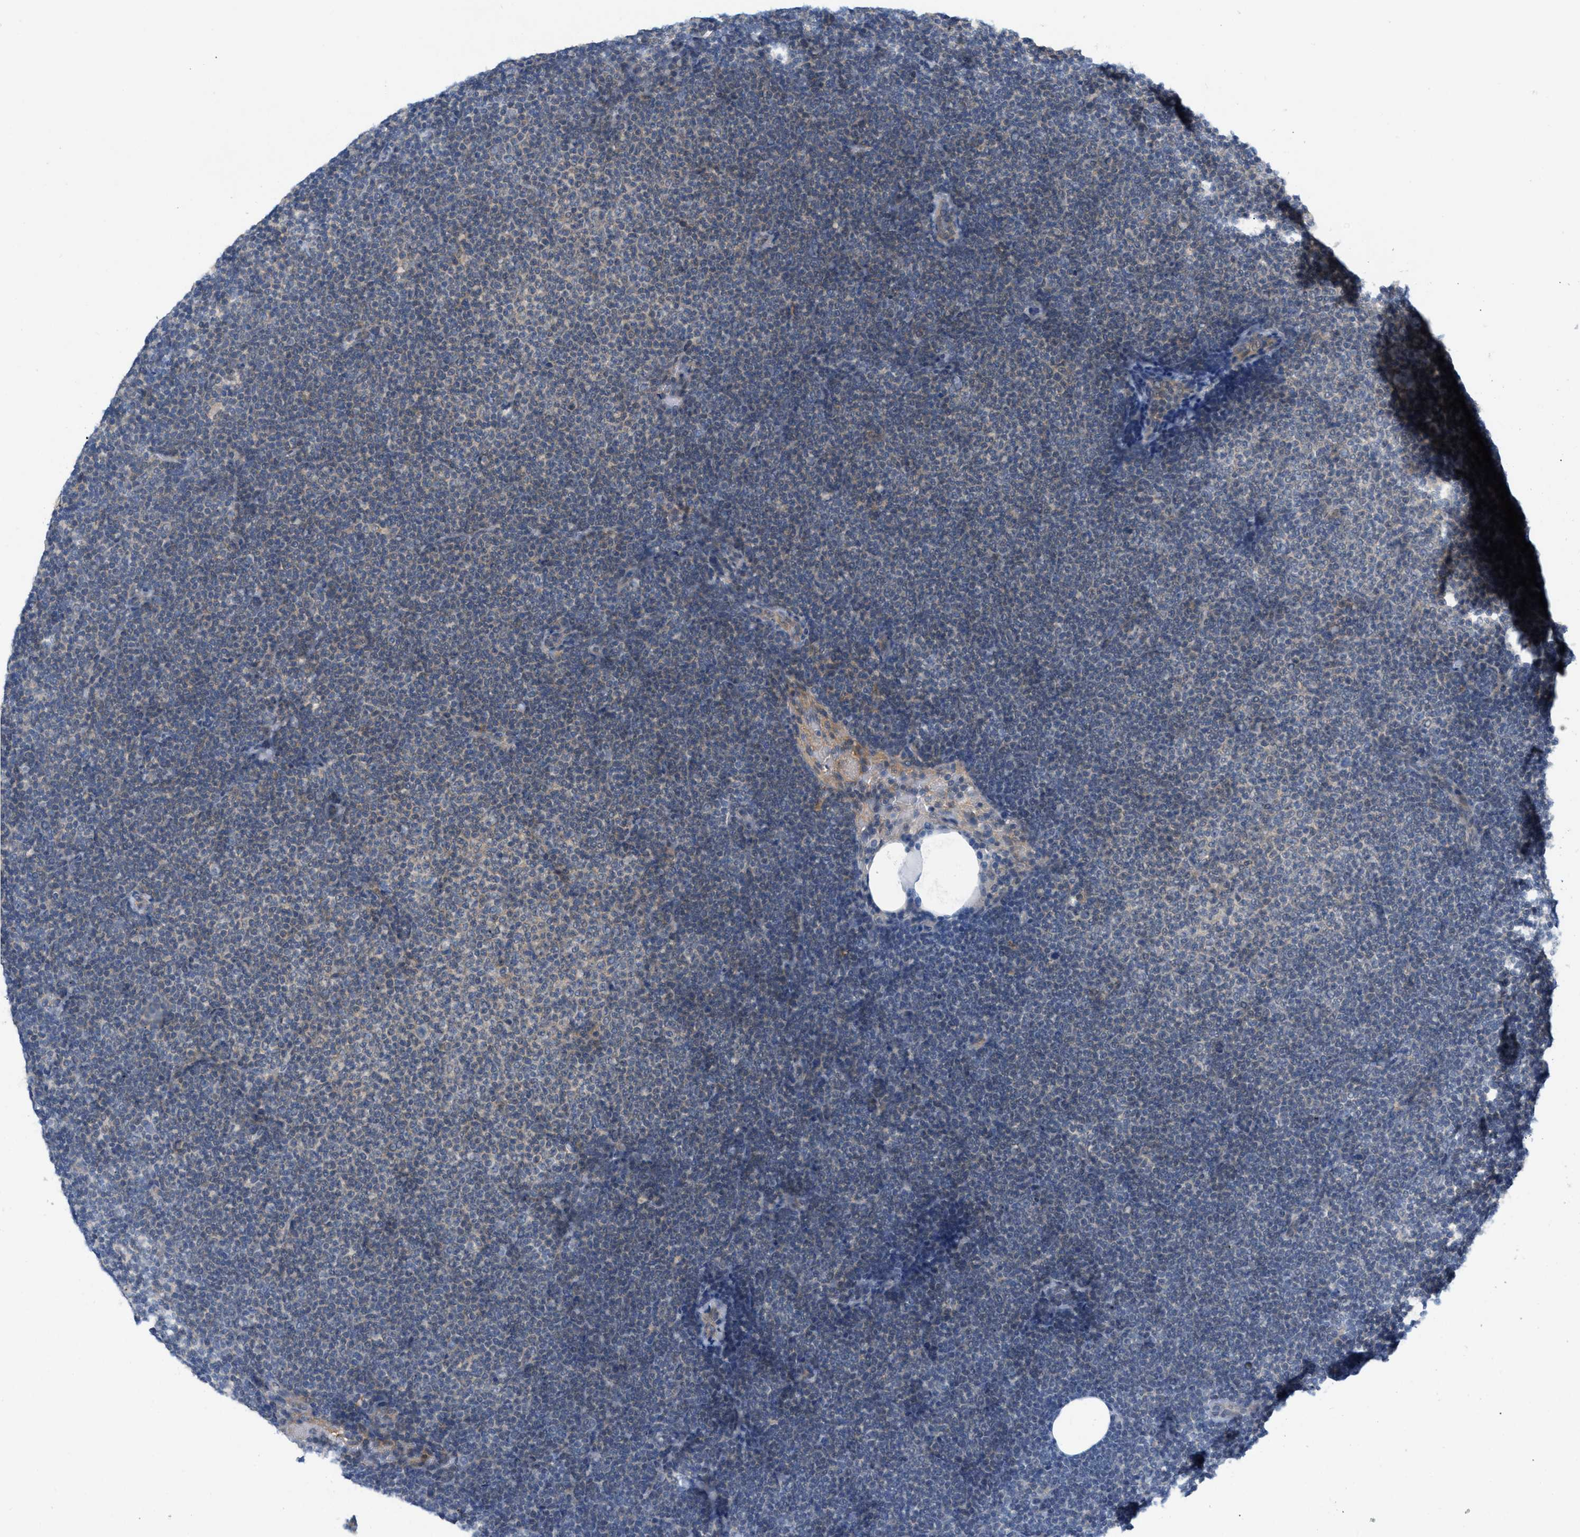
{"staining": {"intensity": "moderate", "quantity": "25%-75%", "location": "cytoplasmic/membranous"}, "tissue": "lymphoma", "cell_type": "Tumor cells", "image_type": "cancer", "snomed": [{"axis": "morphology", "description": "Malignant lymphoma, non-Hodgkin's type, Low grade"}, {"axis": "topography", "description": "Lymph node"}], "caption": "This histopathology image demonstrates IHC staining of human lymphoma, with medium moderate cytoplasmic/membranous expression in about 25%-75% of tumor cells.", "gene": "WIPI2", "patient": {"sex": "female", "age": 53}}